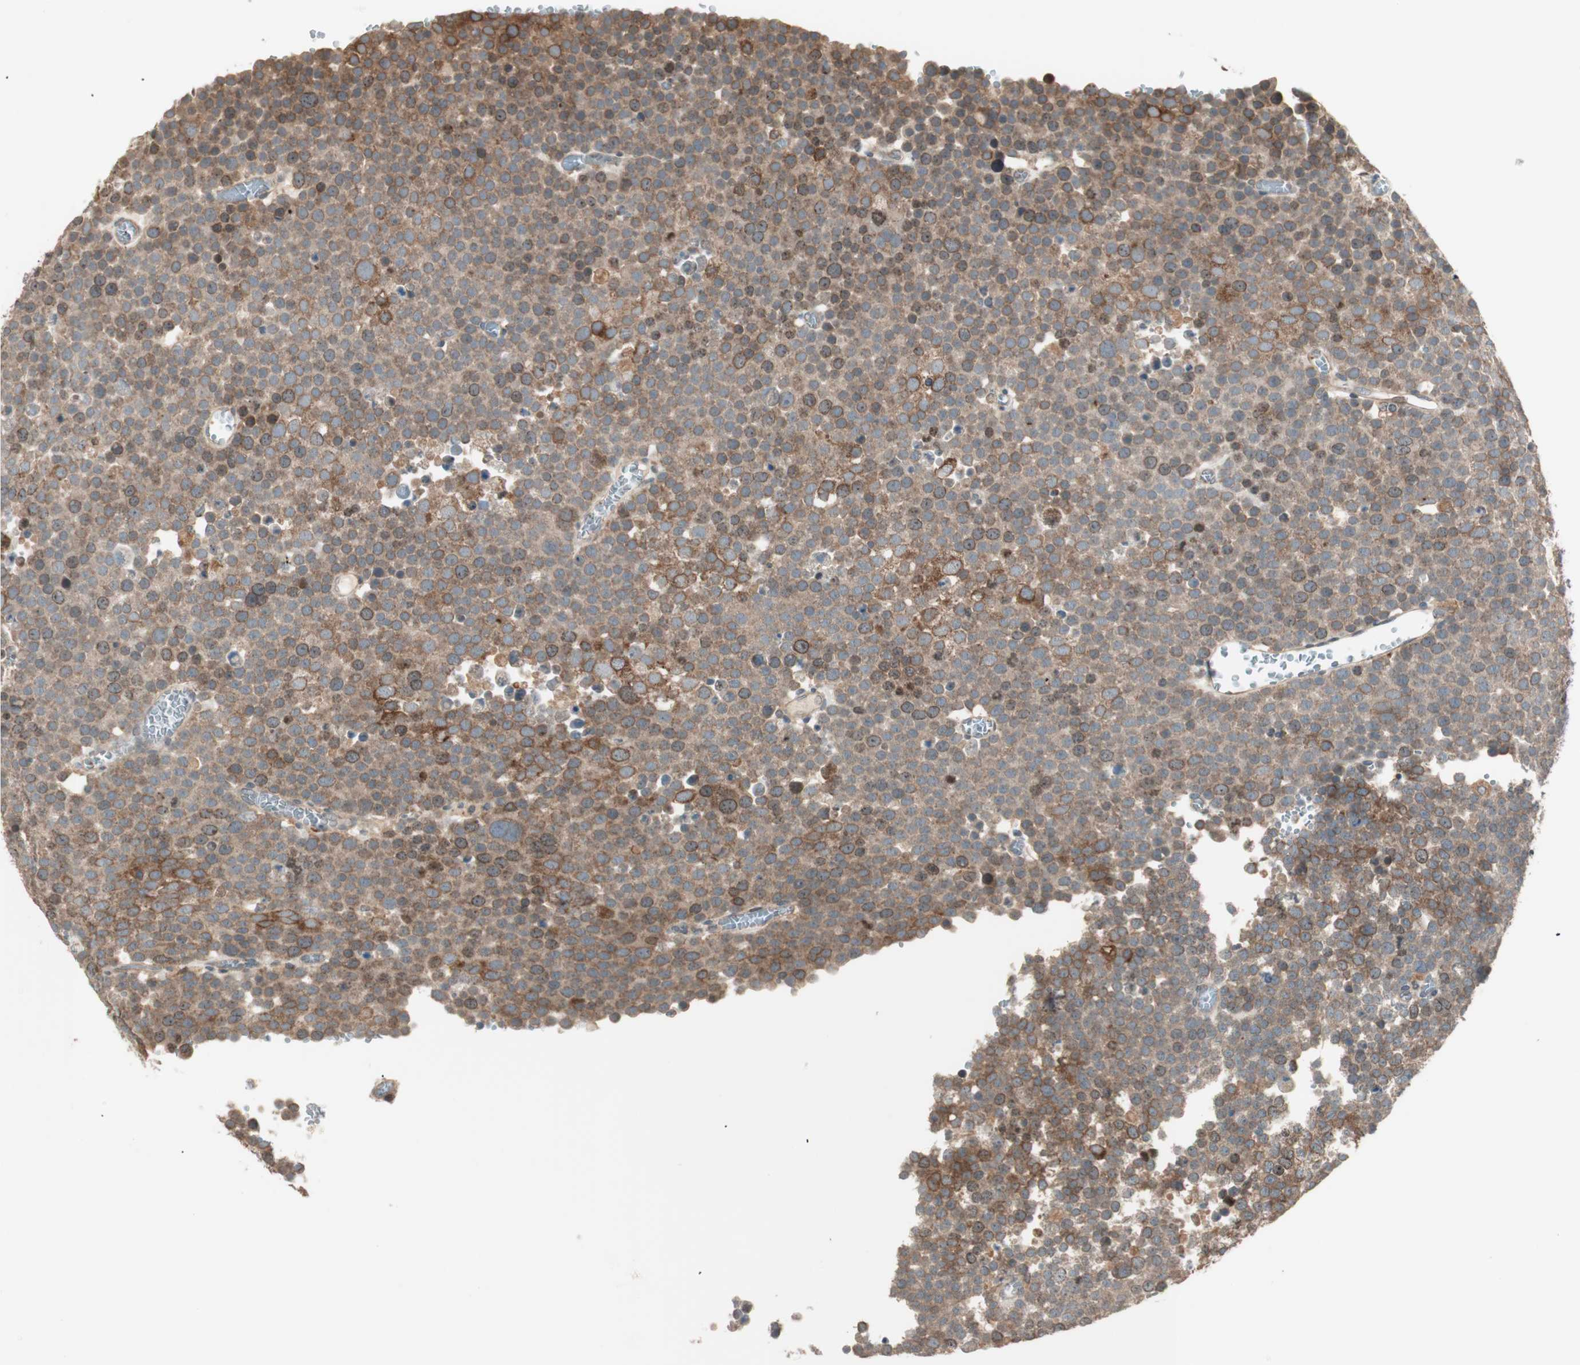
{"staining": {"intensity": "moderate", "quantity": ">75%", "location": "cytoplasmic/membranous"}, "tissue": "testis cancer", "cell_type": "Tumor cells", "image_type": "cancer", "snomed": [{"axis": "morphology", "description": "Seminoma, NOS"}, {"axis": "topography", "description": "Testis"}], "caption": "Testis cancer stained with a protein marker exhibits moderate staining in tumor cells.", "gene": "ATP6AP2", "patient": {"sex": "male", "age": 71}}